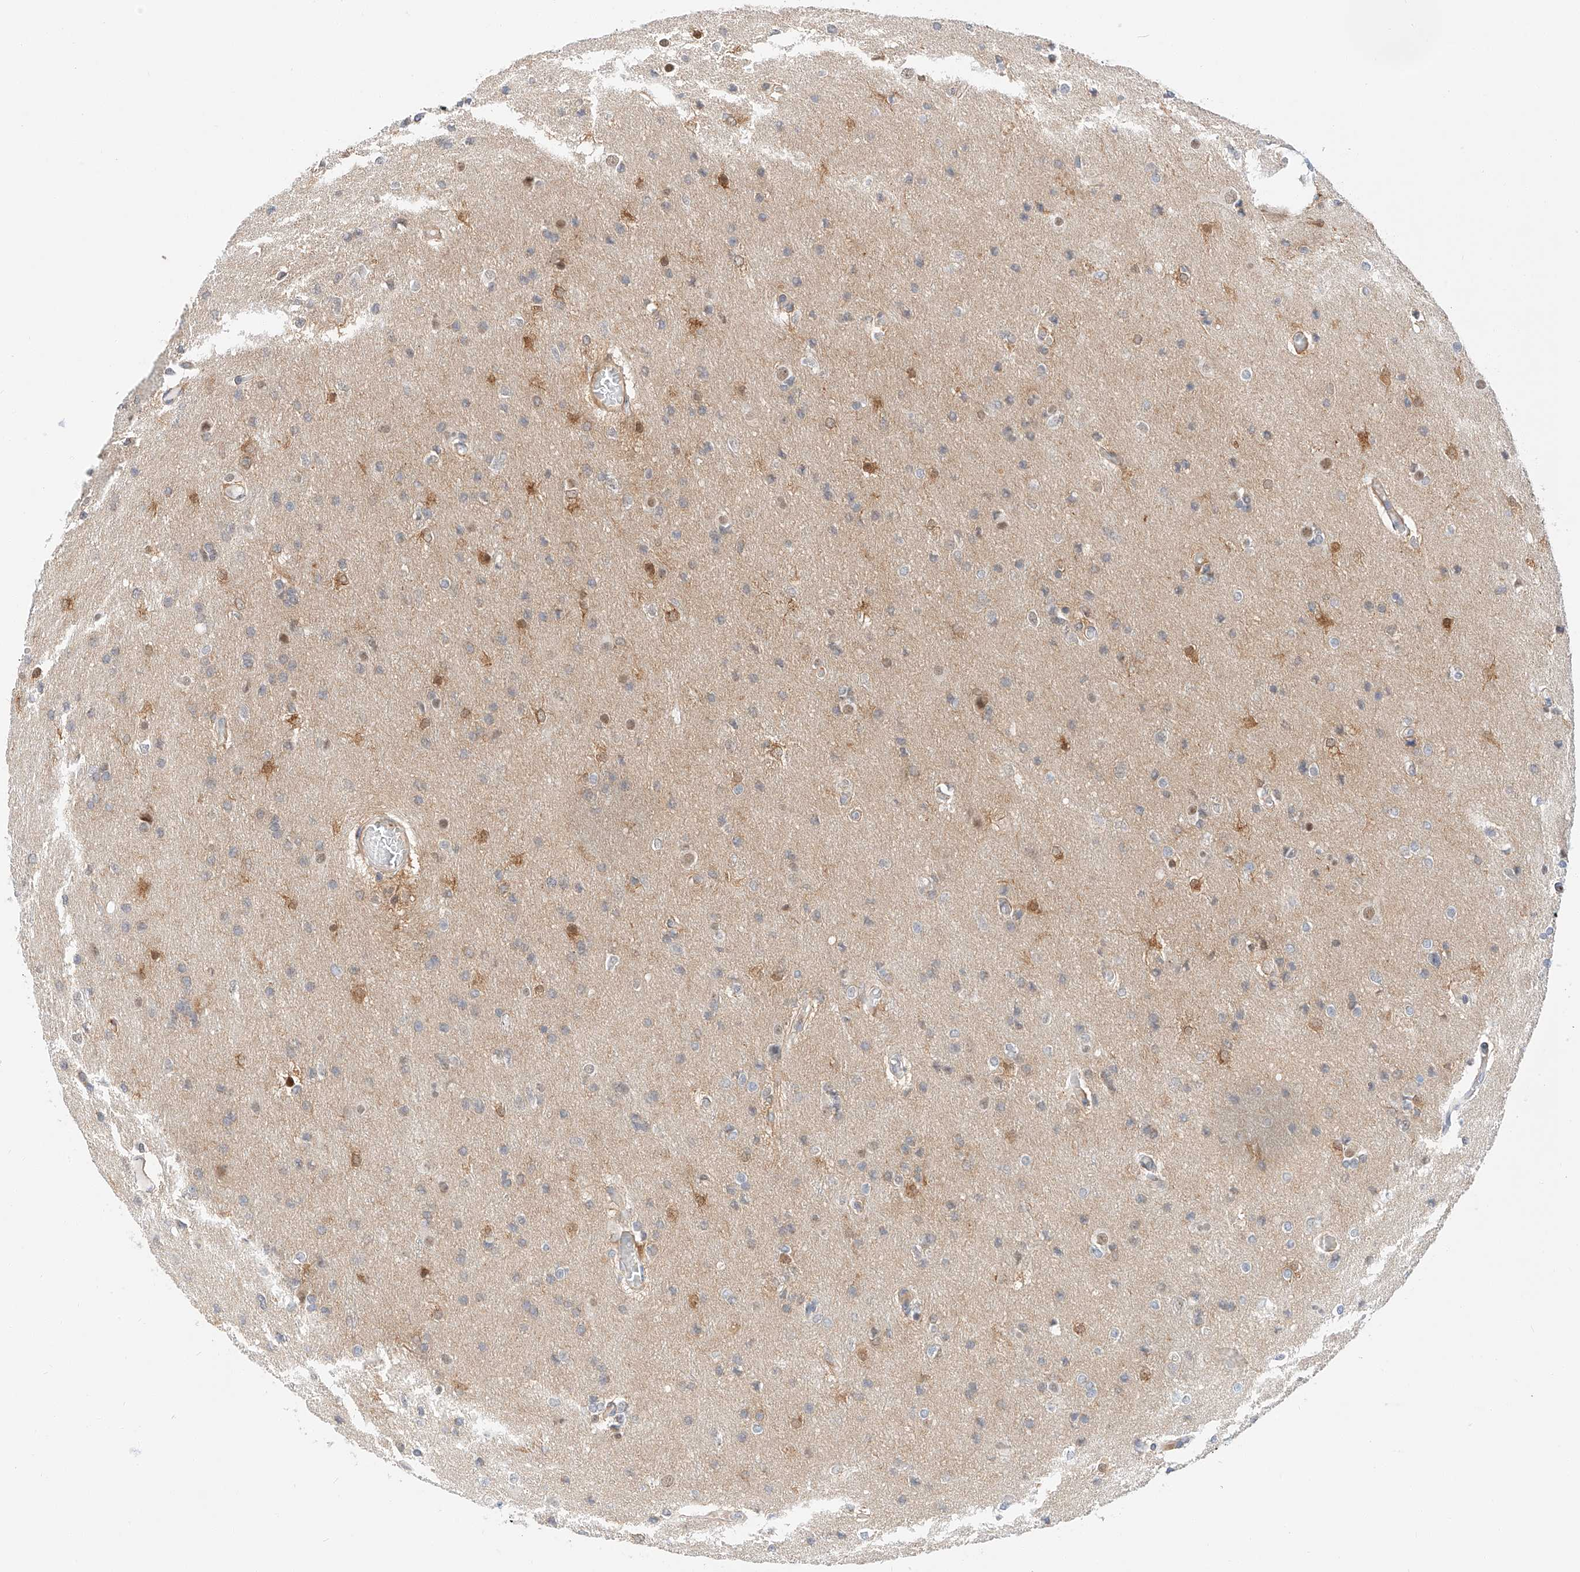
{"staining": {"intensity": "negative", "quantity": "none", "location": "none"}, "tissue": "glioma", "cell_type": "Tumor cells", "image_type": "cancer", "snomed": [{"axis": "morphology", "description": "Glioma, malignant, High grade"}, {"axis": "topography", "description": "Cerebral cortex"}], "caption": "The image demonstrates no staining of tumor cells in glioma. (Brightfield microscopy of DAB (3,3'-diaminobenzidine) IHC at high magnification).", "gene": "CARMIL1", "patient": {"sex": "female", "age": 36}}